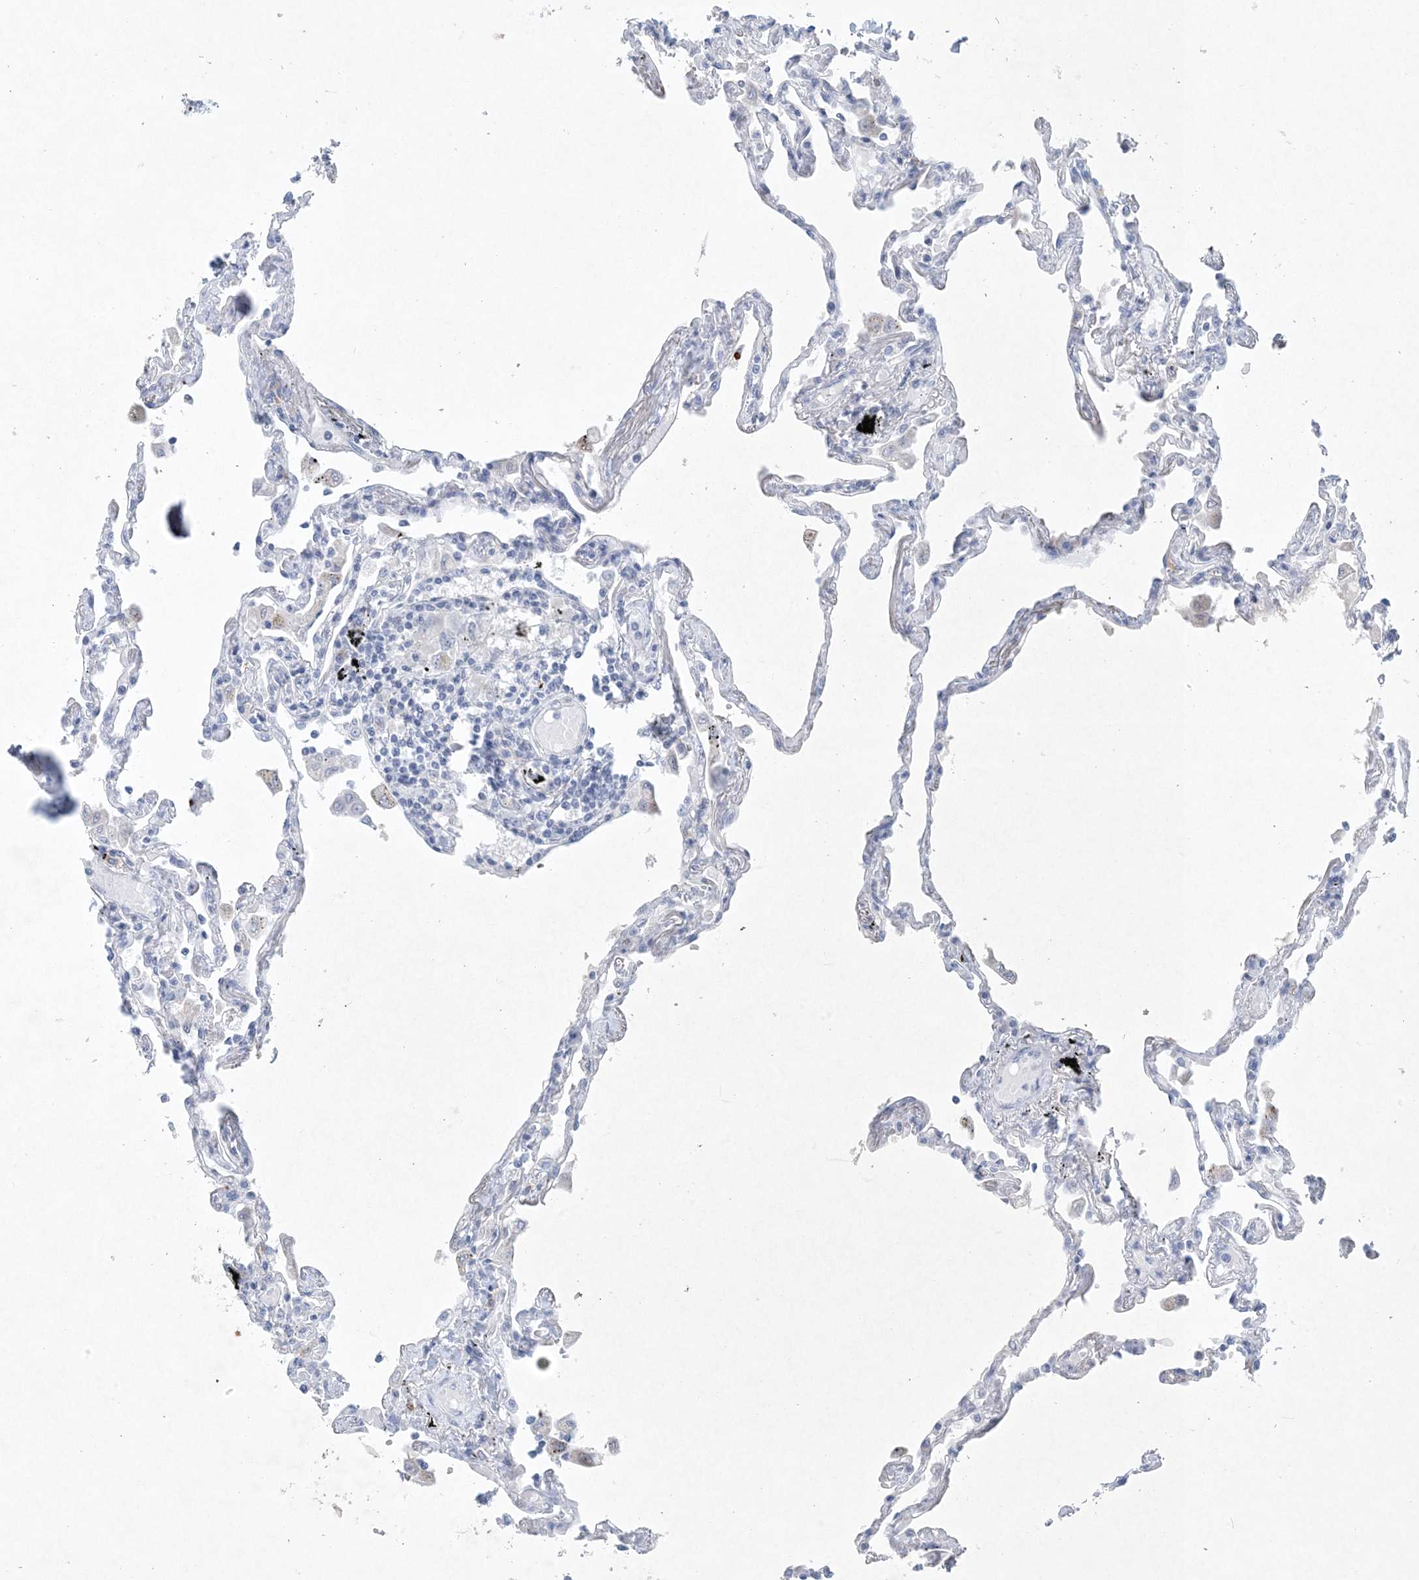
{"staining": {"intensity": "negative", "quantity": "none", "location": "none"}, "tissue": "lung", "cell_type": "Alveolar cells", "image_type": "normal", "snomed": [{"axis": "morphology", "description": "Normal tissue, NOS"}, {"axis": "topography", "description": "Lung"}], "caption": "Immunohistochemistry (IHC) histopathology image of unremarkable human lung stained for a protein (brown), which demonstrates no expression in alveolar cells.", "gene": "GABRG1", "patient": {"sex": "female", "age": 67}}